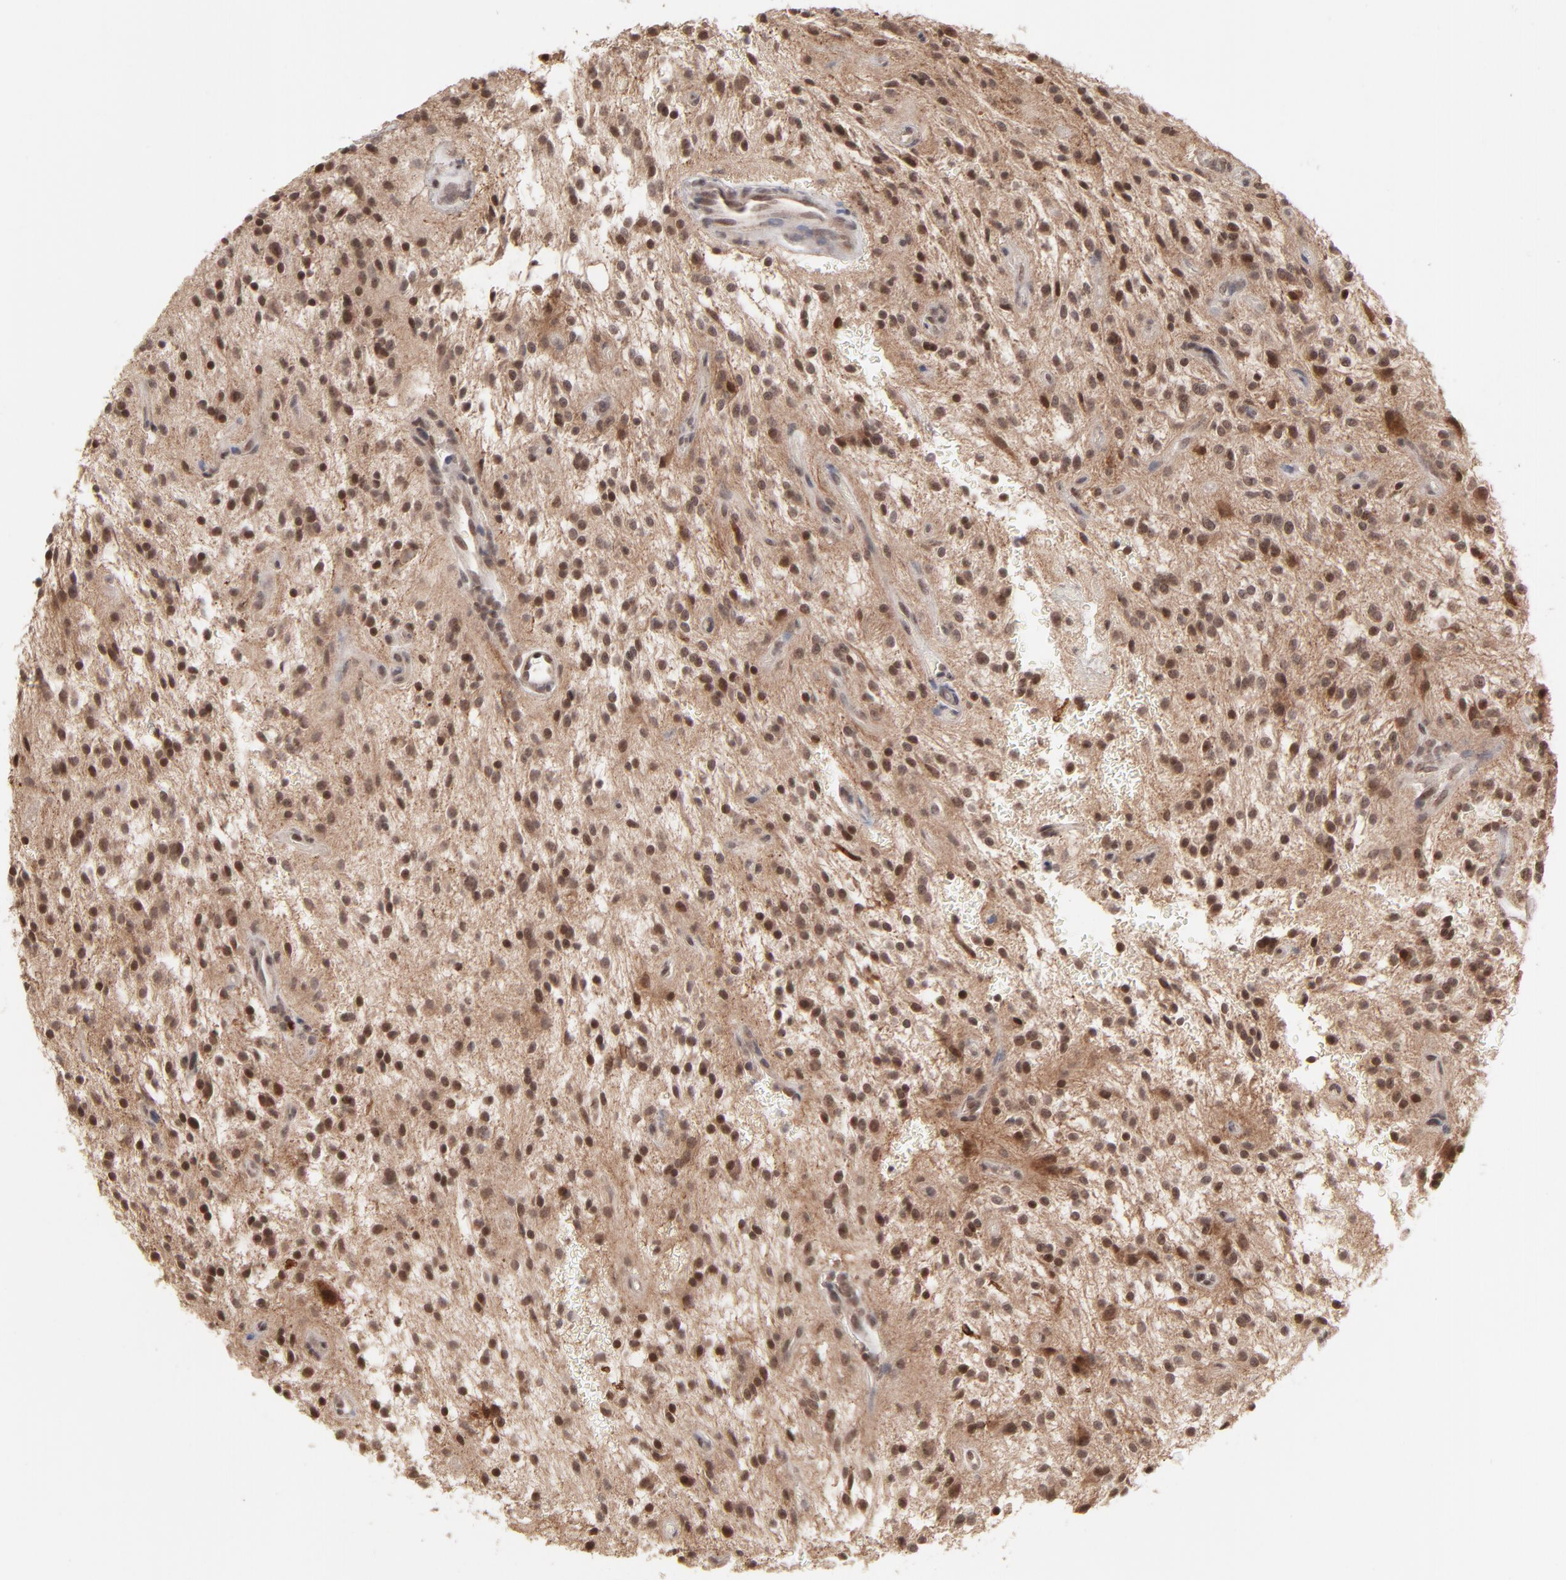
{"staining": {"intensity": "strong", "quantity": ">75%", "location": "nuclear"}, "tissue": "glioma", "cell_type": "Tumor cells", "image_type": "cancer", "snomed": [{"axis": "morphology", "description": "Glioma, malignant, NOS"}, {"axis": "topography", "description": "Cerebellum"}], "caption": "This is a photomicrograph of immunohistochemistry staining of glioma, which shows strong positivity in the nuclear of tumor cells.", "gene": "ARIH1", "patient": {"sex": "female", "age": 10}}